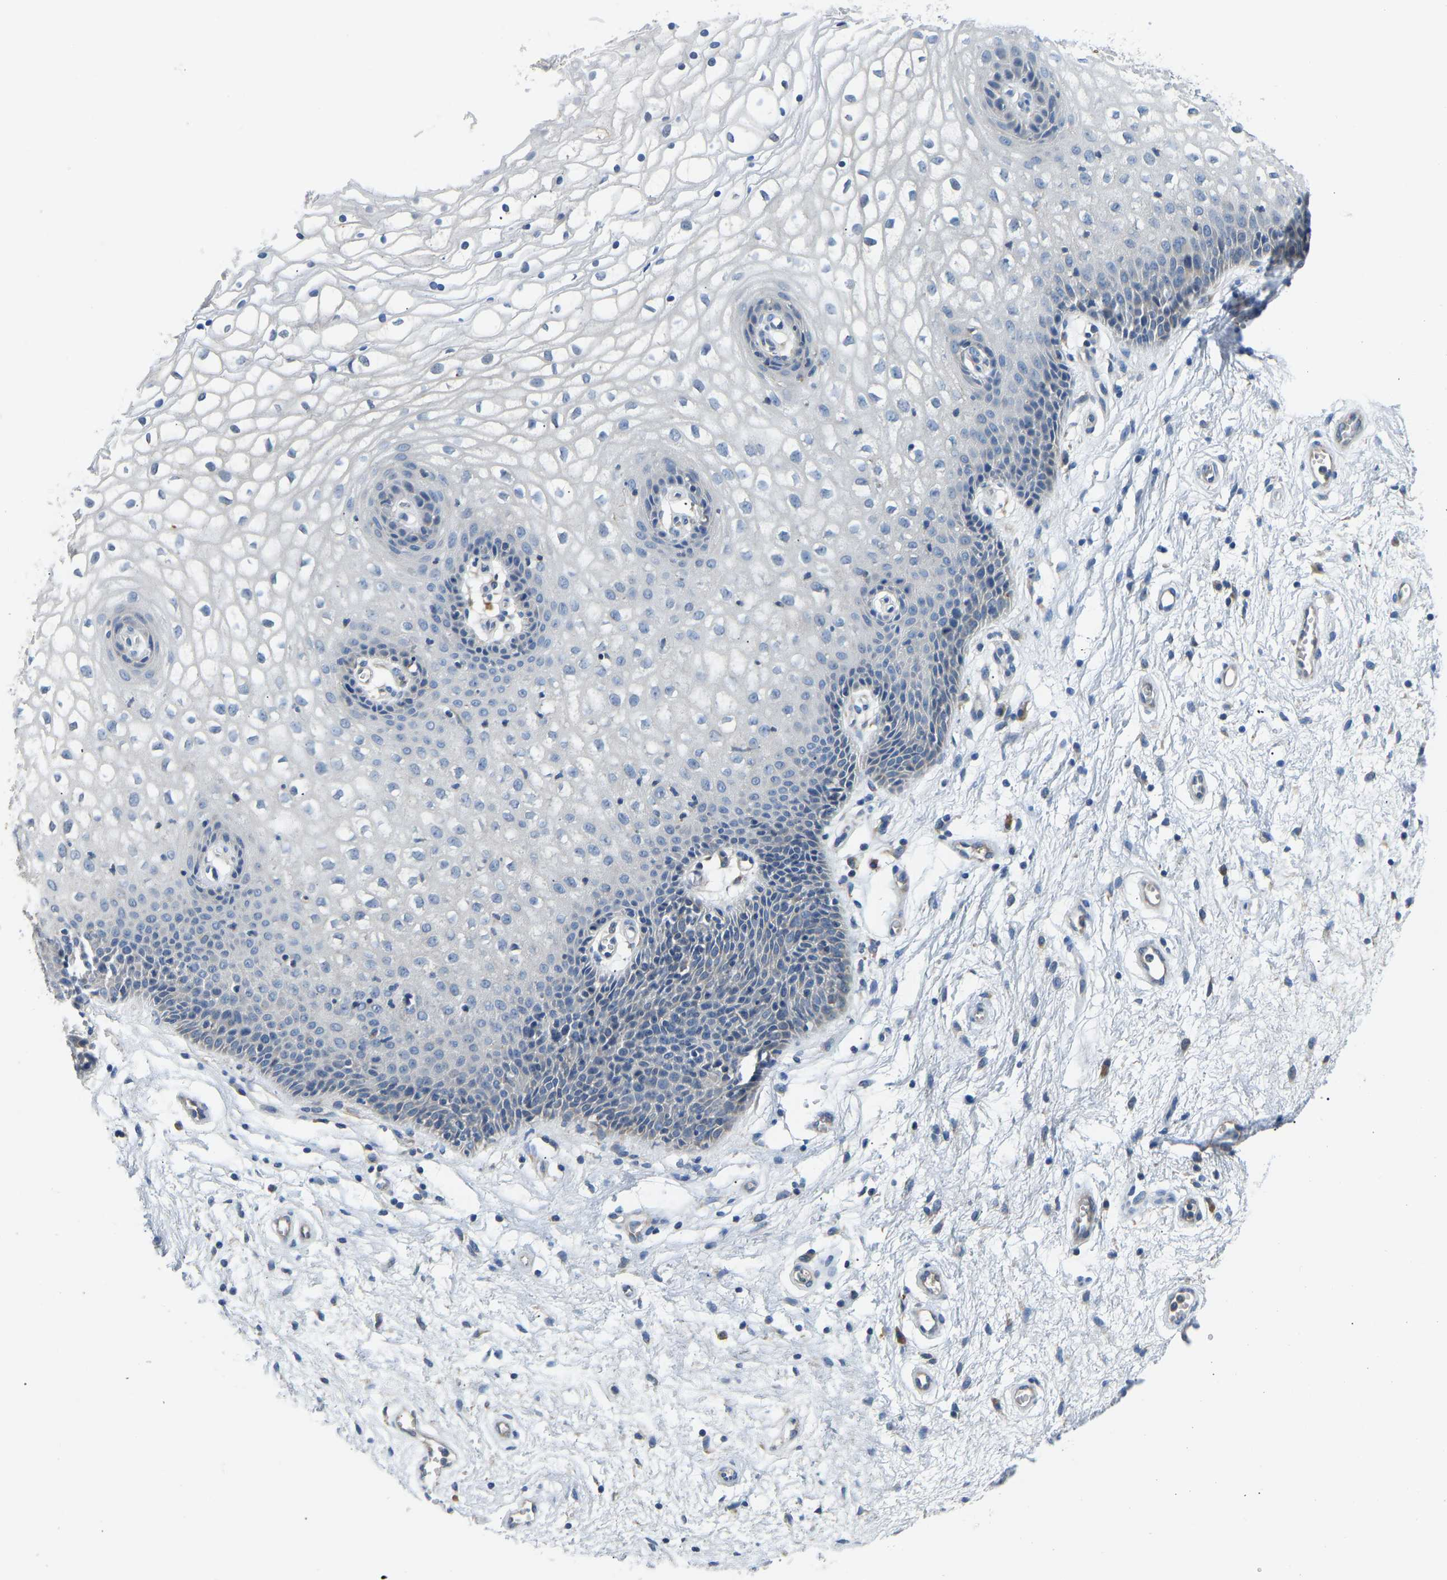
{"staining": {"intensity": "negative", "quantity": "none", "location": "none"}, "tissue": "vagina", "cell_type": "Squamous epithelial cells", "image_type": "normal", "snomed": [{"axis": "morphology", "description": "Normal tissue, NOS"}, {"axis": "topography", "description": "Vagina"}], "caption": "Immunohistochemistry image of normal vagina stained for a protein (brown), which reveals no staining in squamous epithelial cells. (Immunohistochemistry, brightfield microscopy, high magnification).", "gene": "RBP1", "patient": {"sex": "female", "age": 34}}